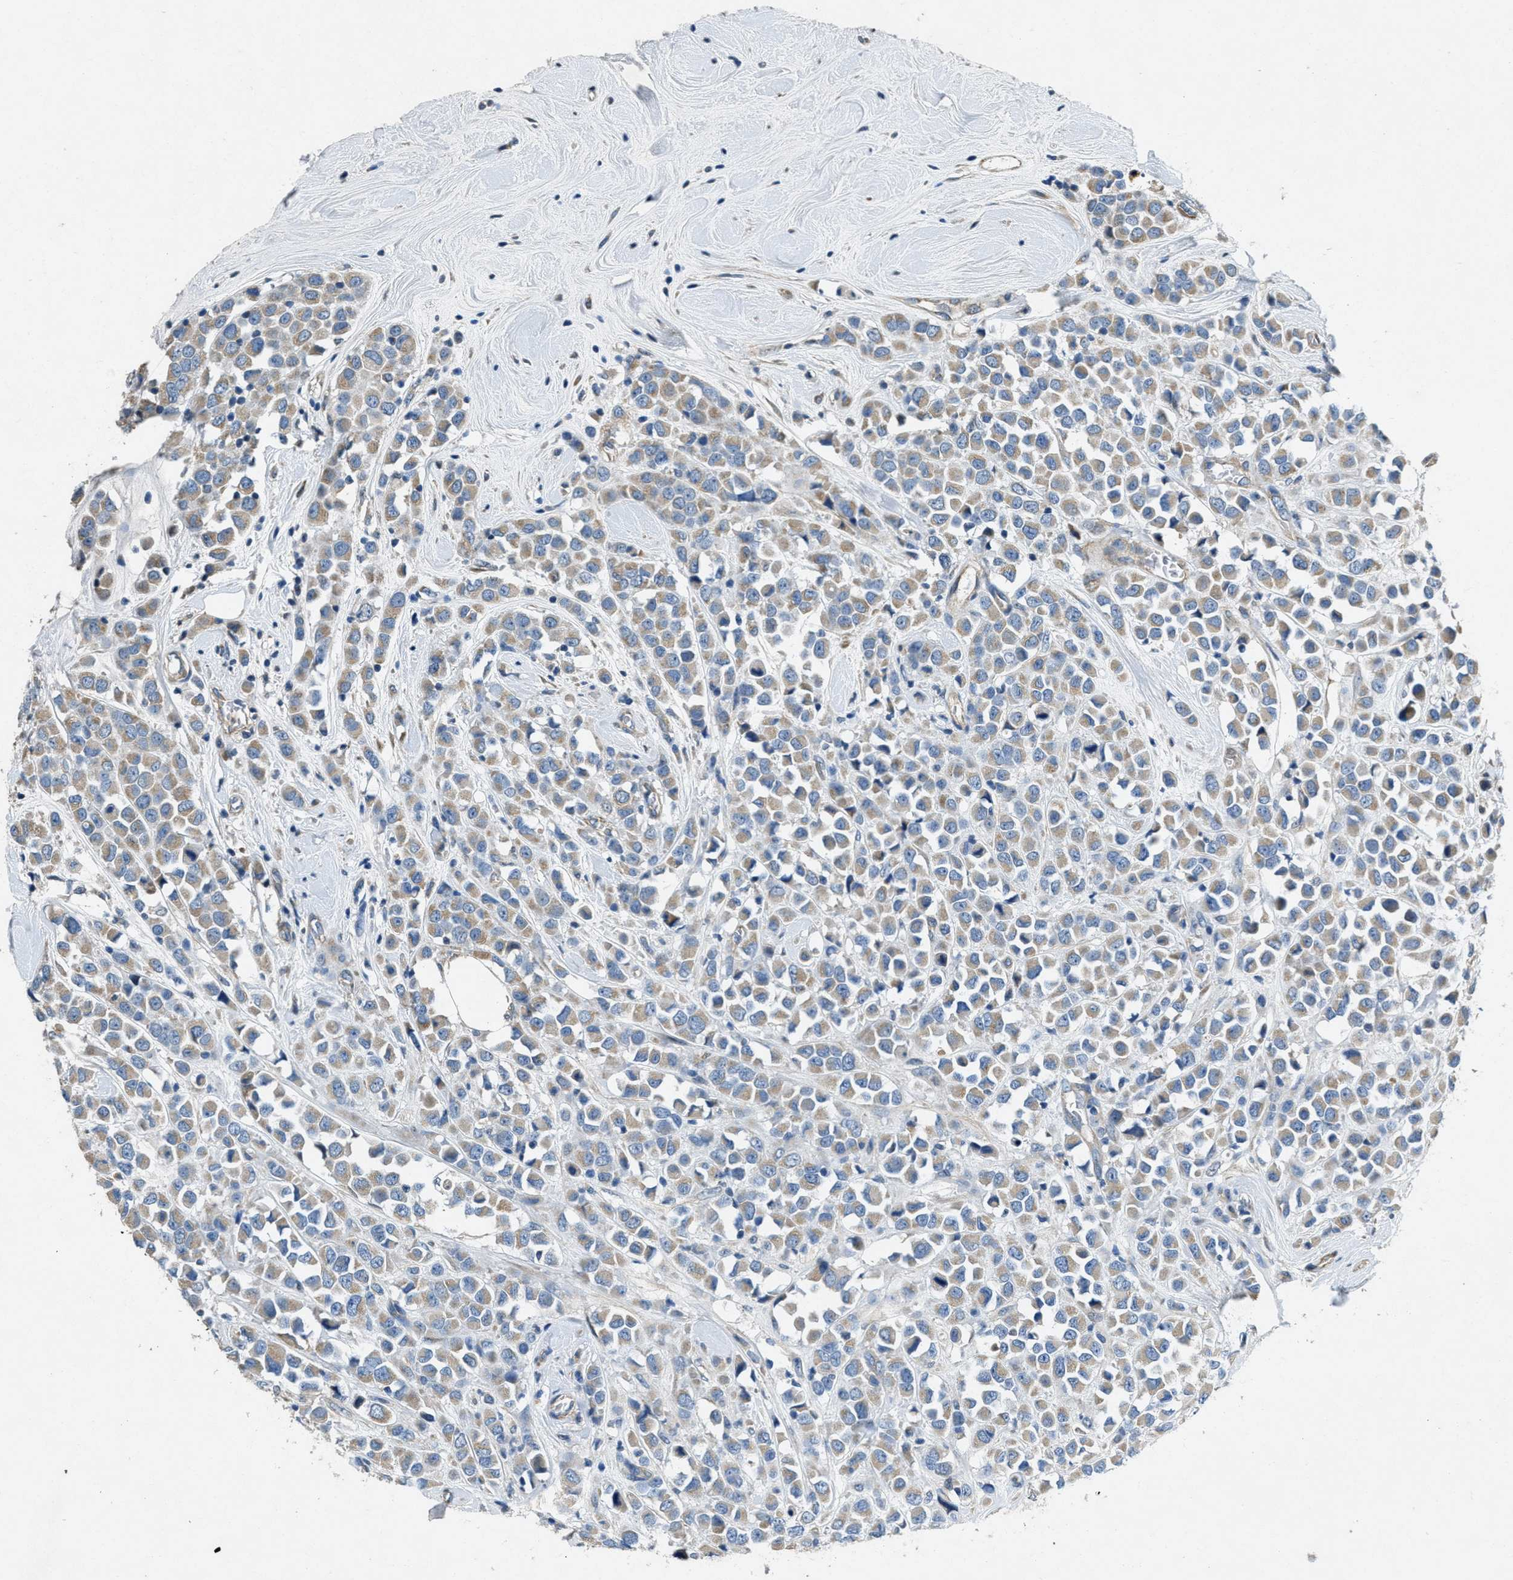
{"staining": {"intensity": "weak", "quantity": ">75%", "location": "cytoplasmic/membranous"}, "tissue": "breast cancer", "cell_type": "Tumor cells", "image_type": "cancer", "snomed": [{"axis": "morphology", "description": "Duct carcinoma"}, {"axis": "topography", "description": "Breast"}], "caption": "A high-resolution histopathology image shows immunohistochemistry (IHC) staining of infiltrating ductal carcinoma (breast), which reveals weak cytoplasmic/membranous positivity in approximately >75% of tumor cells.", "gene": "TOMM70", "patient": {"sex": "female", "age": 61}}